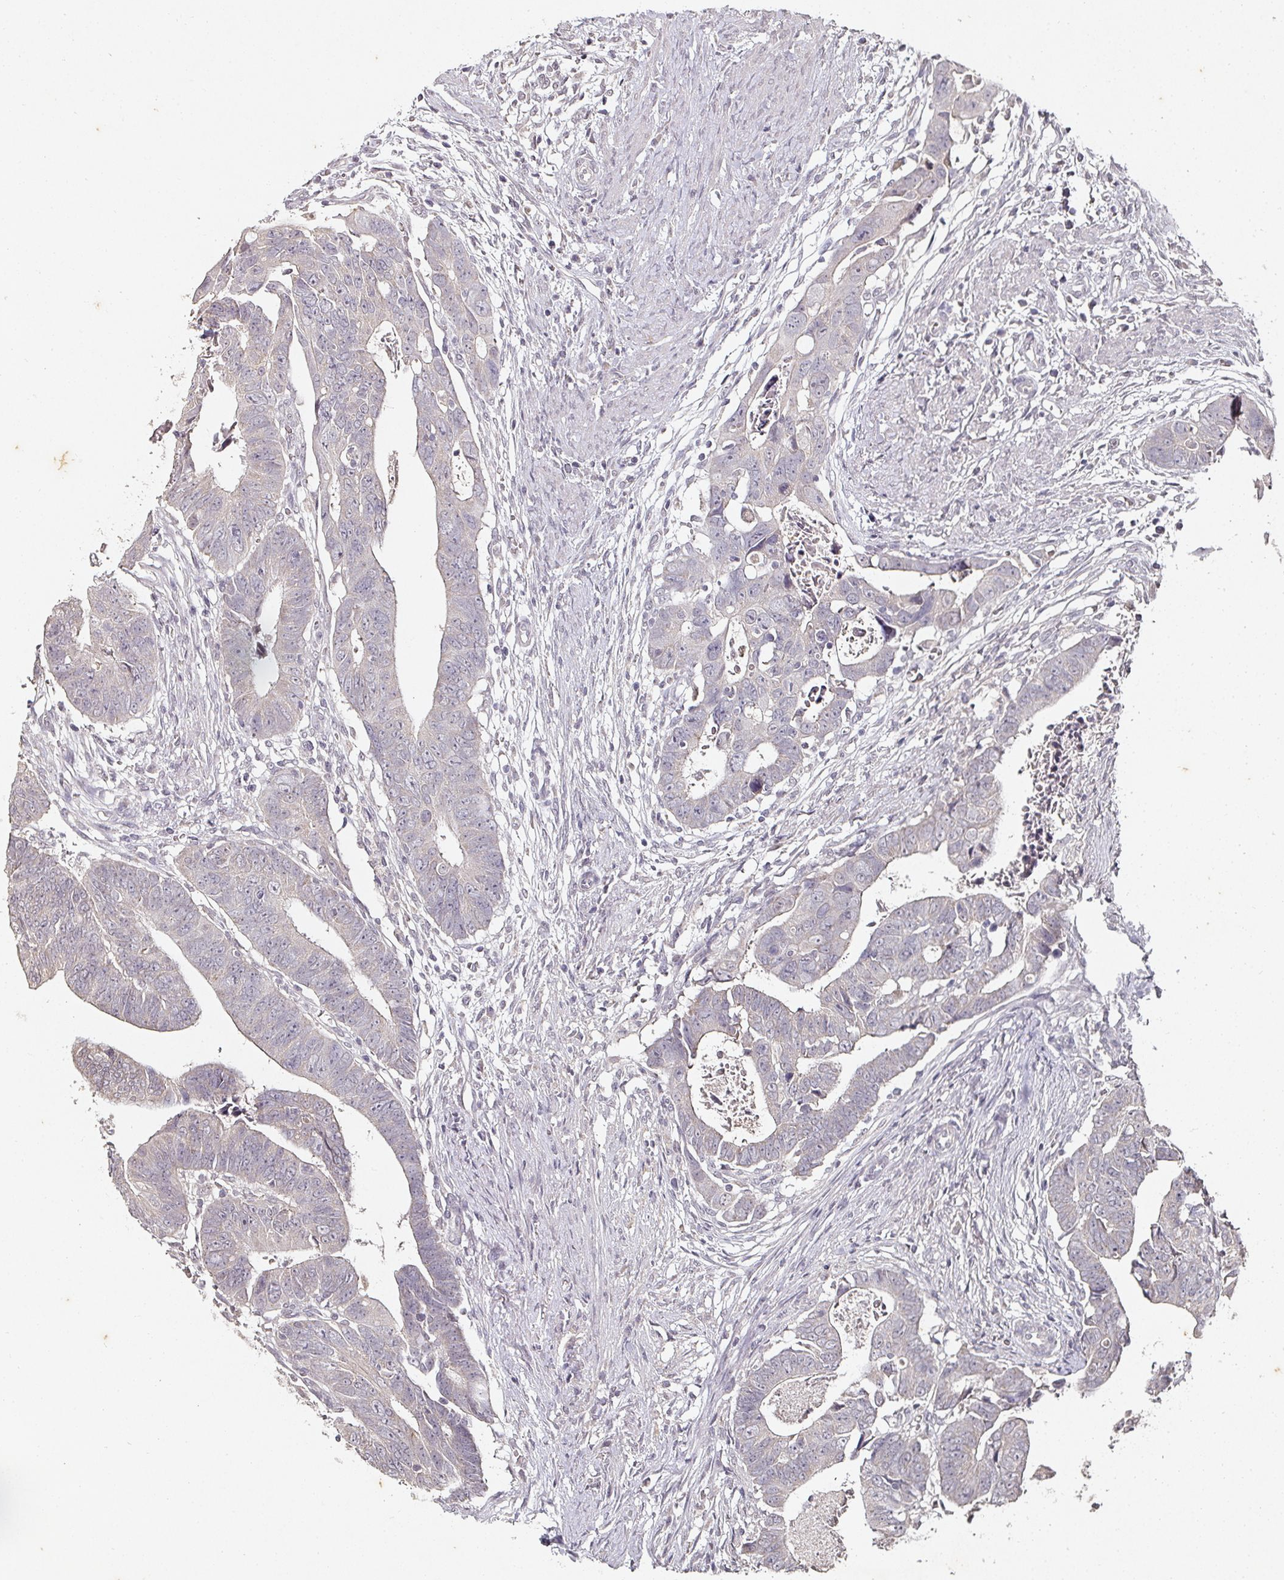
{"staining": {"intensity": "negative", "quantity": "none", "location": "none"}, "tissue": "colorectal cancer", "cell_type": "Tumor cells", "image_type": "cancer", "snomed": [{"axis": "morphology", "description": "Adenocarcinoma, NOS"}, {"axis": "topography", "description": "Rectum"}], "caption": "Tumor cells show no significant staining in colorectal cancer.", "gene": "CAPN5", "patient": {"sex": "female", "age": 65}}